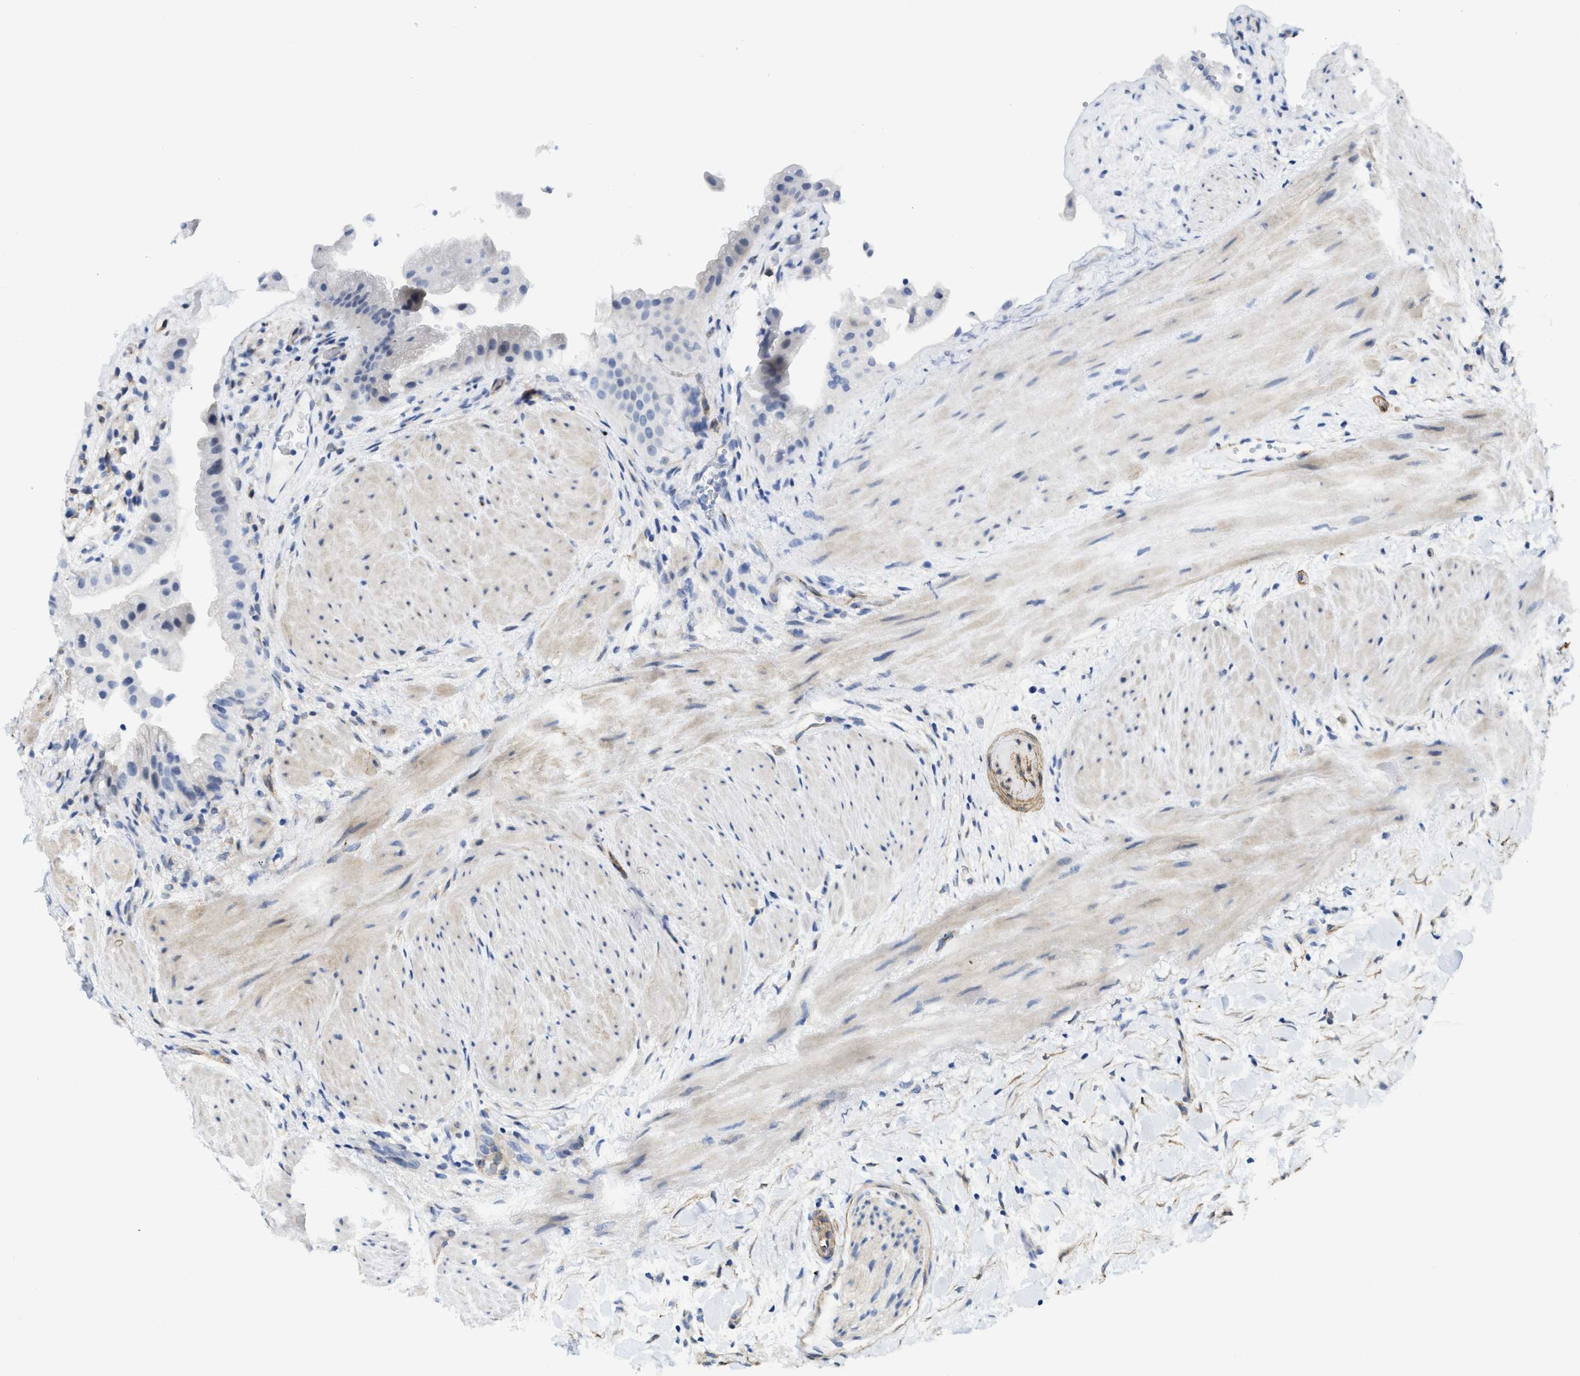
{"staining": {"intensity": "negative", "quantity": "none", "location": "none"}, "tissue": "gallbladder", "cell_type": "Glandular cells", "image_type": "normal", "snomed": [{"axis": "morphology", "description": "Normal tissue, NOS"}, {"axis": "topography", "description": "Gallbladder"}], "caption": "Immunohistochemistry (IHC) histopathology image of unremarkable gallbladder: gallbladder stained with DAB (3,3'-diaminobenzidine) reveals no significant protein positivity in glandular cells.", "gene": "TUB", "patient": {"sex": "male", "age": 49}}